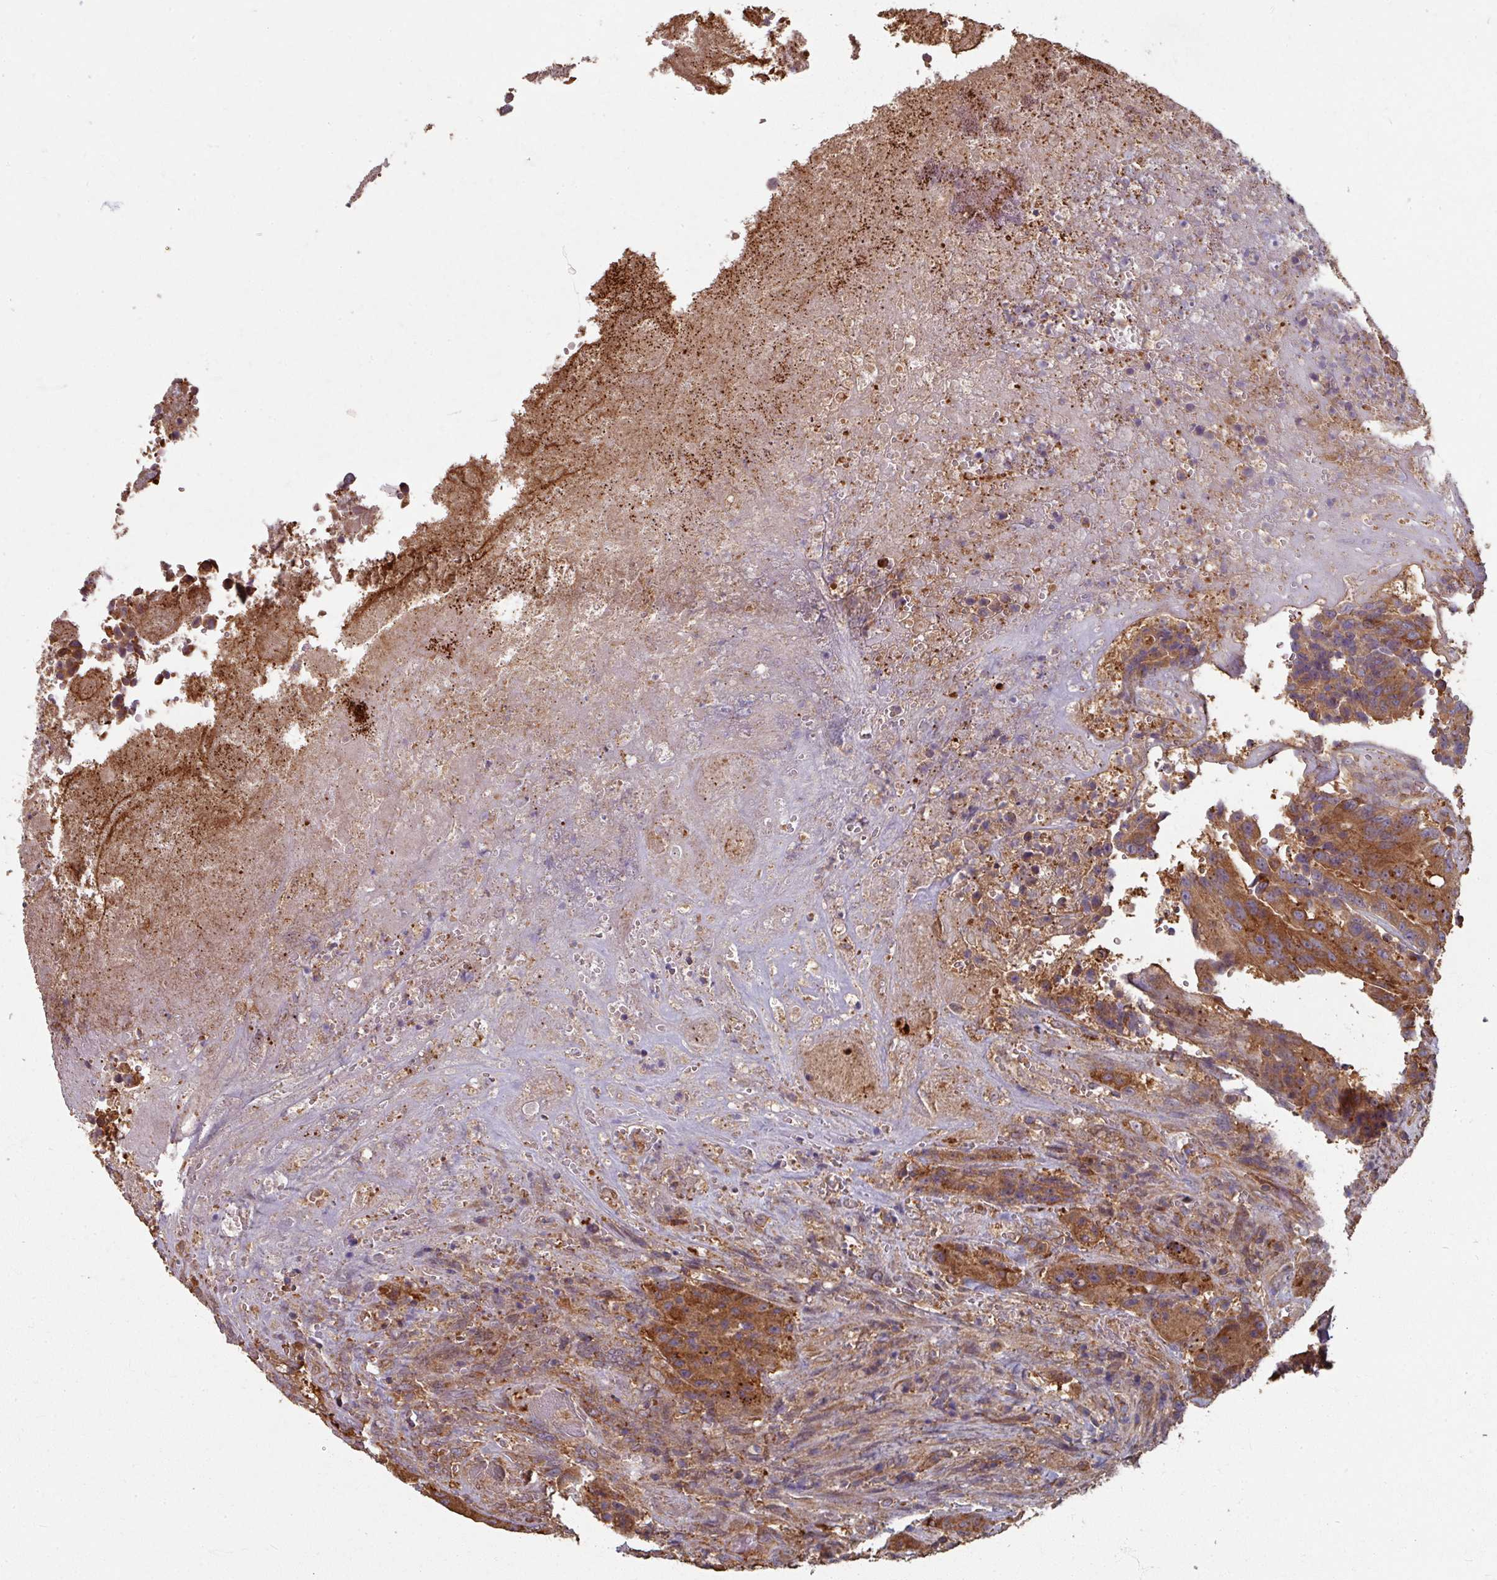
{"staining": {"intensity": "moderate", "quantity": ">75%", "location": "cytoplasmic/membranous"}, "tissue": "colorectal cancer", "cell_type": "Tumor cells", "image_type": "cancer", "snomed": [{"axis": "morphology", "description": "Adenocarcinoma, NOS"}, {"axis": "topography", "description": "Rectum"}], "caption": "Immunohistochemical staining of colorectal adenocarcinoma exhibits medium levels of moderate cytoplasmic/membranous protein expression in approximately >75% of tumor cells.", "gene": "CCDC68", "patient": {"sex": "male", "age": 69}}